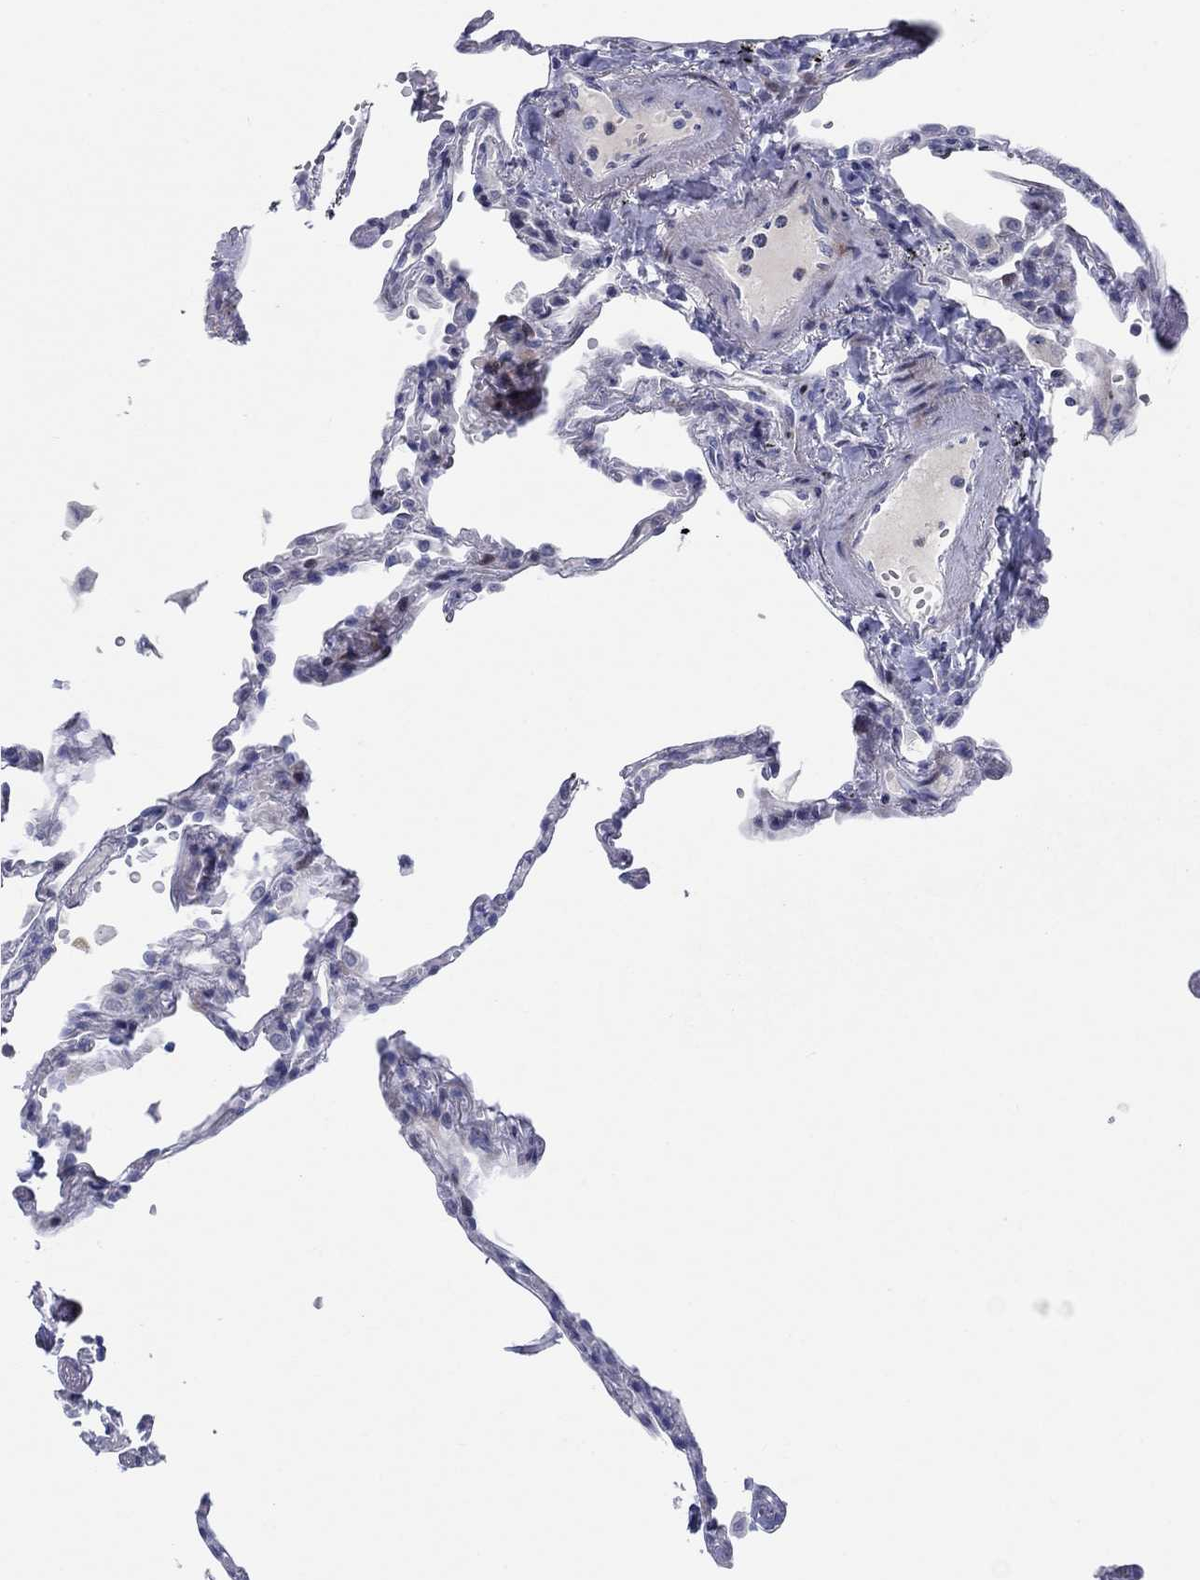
{"staining": {"intensity": "negative", "quantity": "none", "location": "none"}, "tissue": "lung", "cell_type": "Alveolar cells", "image_type": "normal", "snomed": [{"axis": "morphology", "description": "Normal tissue, NOS"}, {"axis": "topography", "description": "Lung"}], "caption": "The immunohistochemistry histopathology image has no significant expression in alveolar cells of lung.", "gene": "ARHGAP36", "patient": {"sex": "male", "age": 78}}